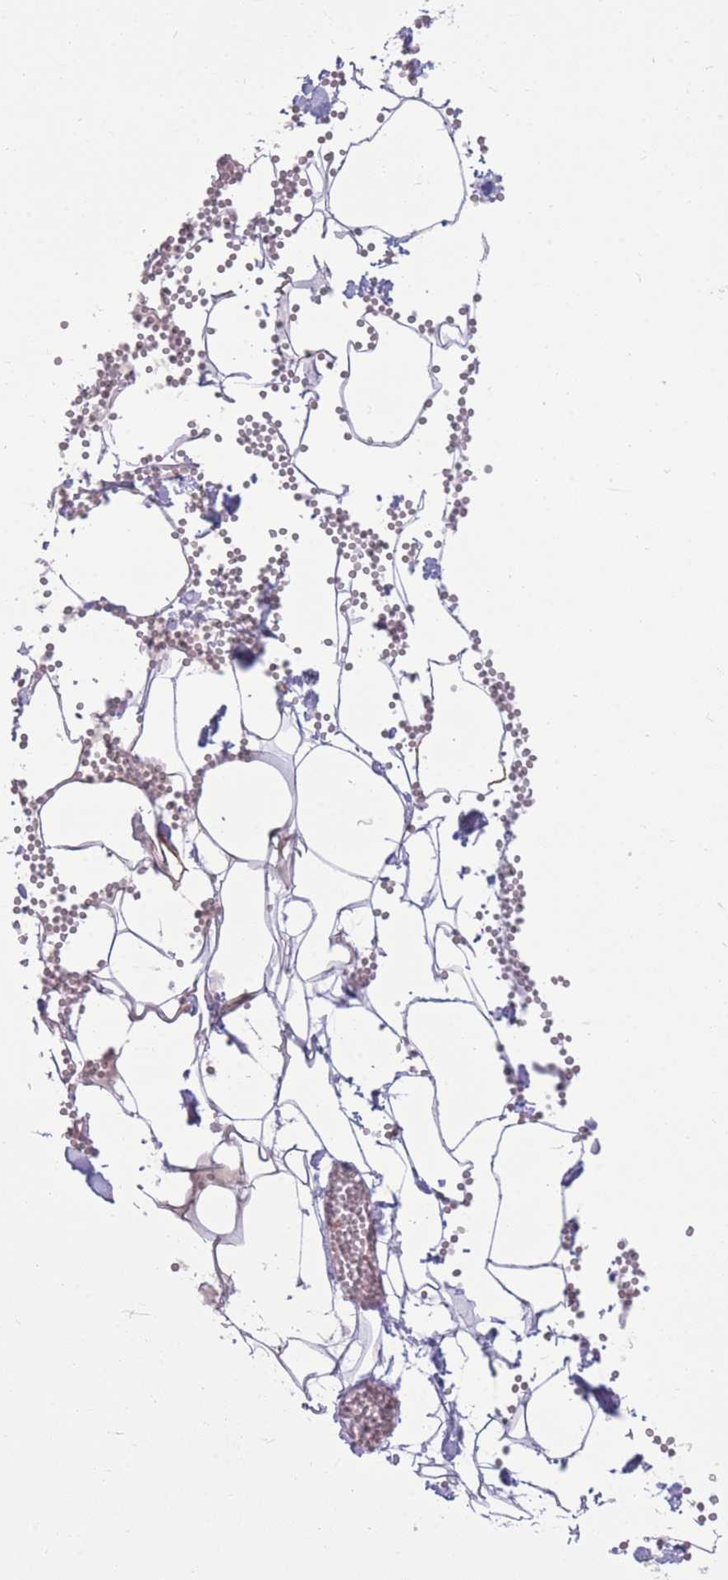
{"staining": {"intensity": "moderate", "quantity": ">75%", "location": "cytoplasmic/membranous"}, "tissue": "adipose tissue", "cell_type": "Adipocytes", "image_type": "normal", "snomed": [{"axis": "morphology", "description": "Normal tissue, NOS"}, {"axis": "topography", "description": "Gallbladder"}, {"axis": "topography", "description": "Peripheral nerve tissue"}], "caption": "The image demonstrates immunohistochemical staining of unremarkable adipose tissue. There is moderate cytoplasmic/membranous staining is seen in about >75% of adipocytes.", "gene": "RGS11", "patient": {"sex": "male", "age": 38}}